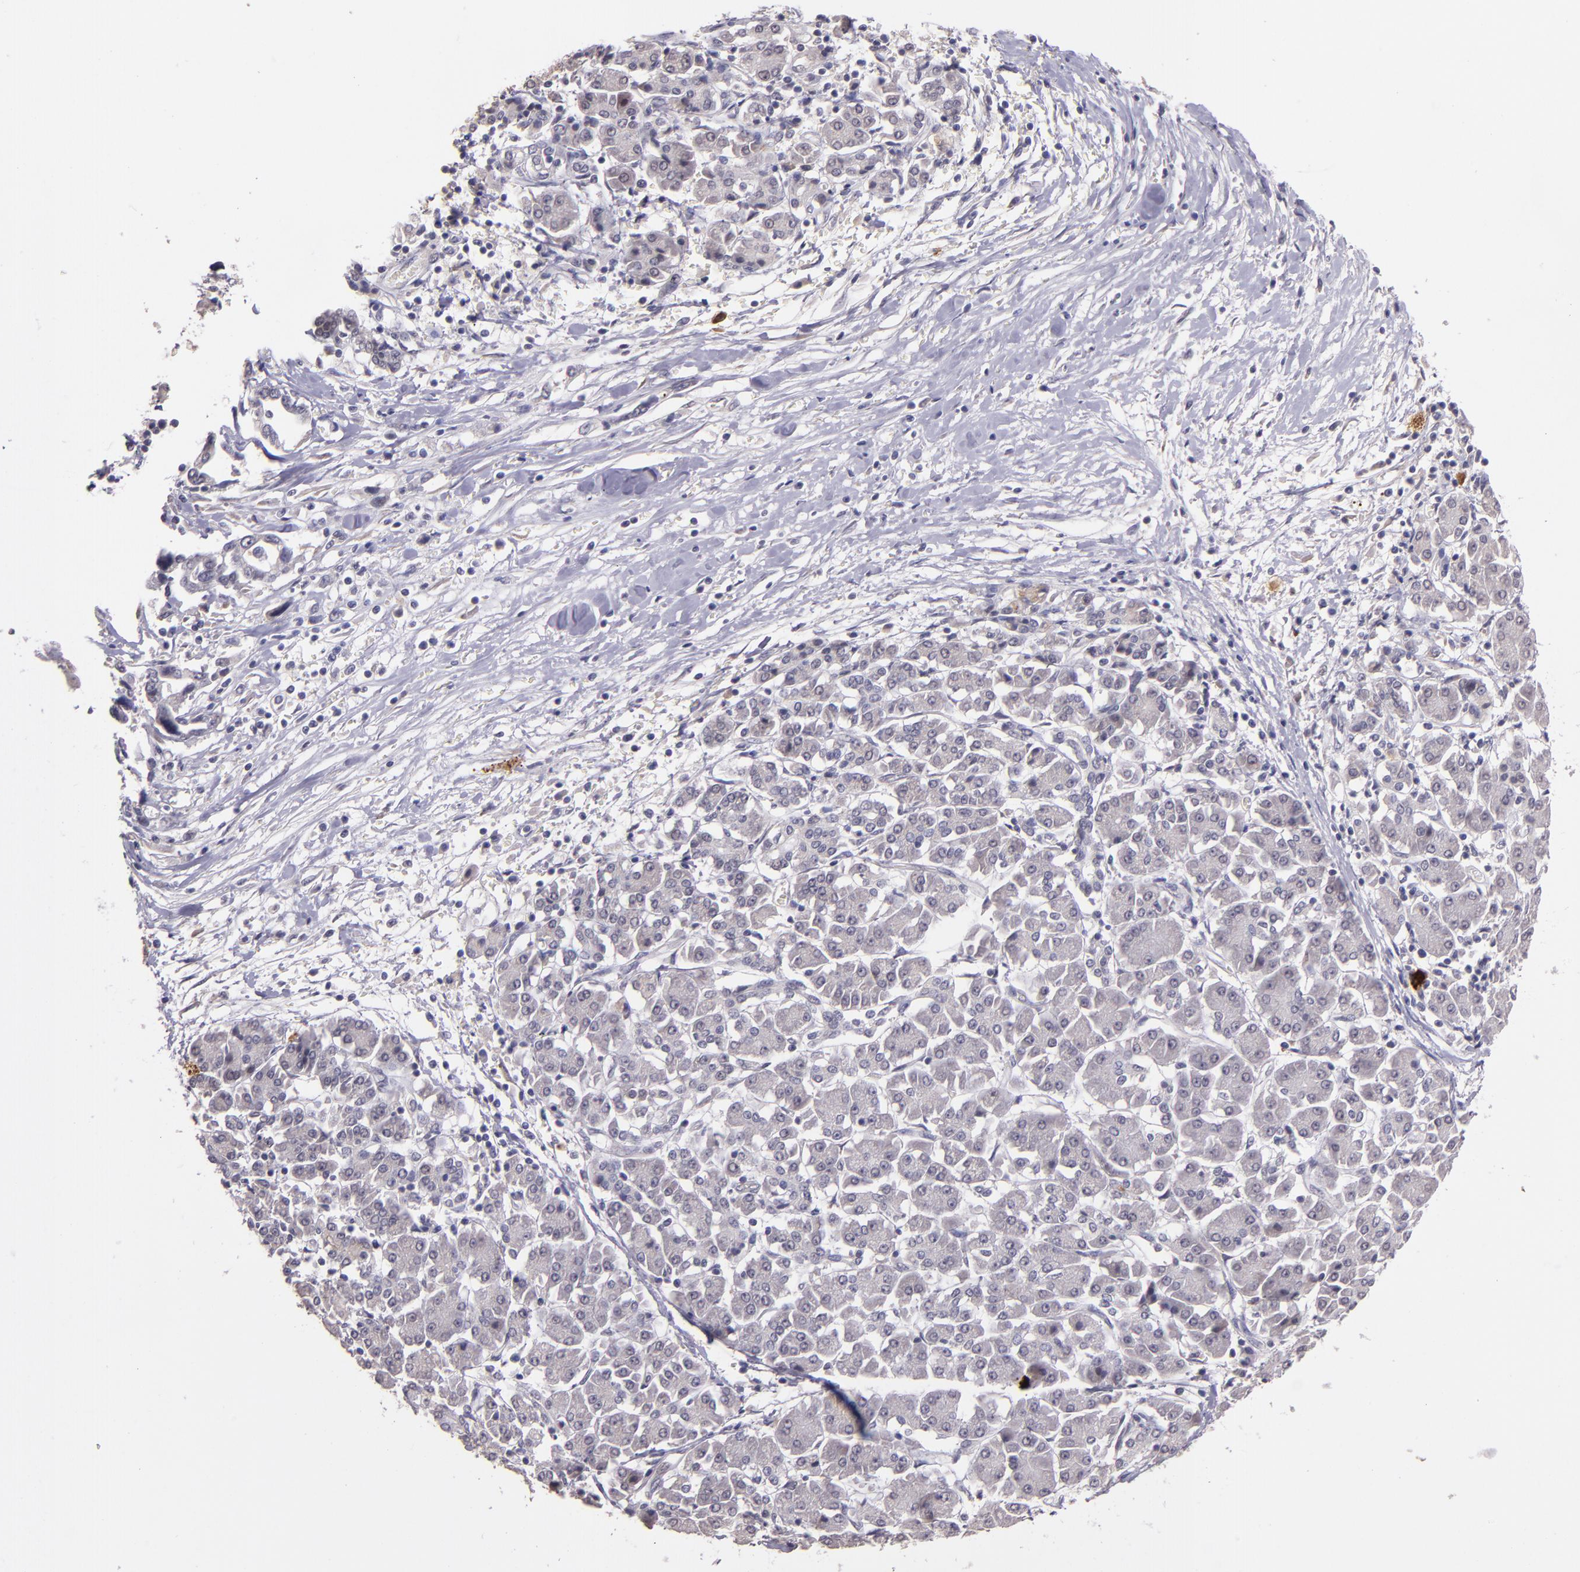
{"staining": {"intensity": "negative", "quantity": "none", "location": "none"}, "tissue": "pancreatic cancer", "cell_type": "Tumor cells", "image_type": "cancer", "snomed": [{"axis": "morphology", "description": "Adenocarcinoma, NOS"}, {"axis": "topography", "description": "Pancreas"}], "caption": "Immunohistochemistry image of neoplastic tissue: human adenocarcinoma (pancreatic) stained with DAB (3,3'-diaminobenzidine) demonstrates no significant protein staining in tumor cells.", "gene": "TAF7L", "patient": {"sex": "female", "age": 57}}